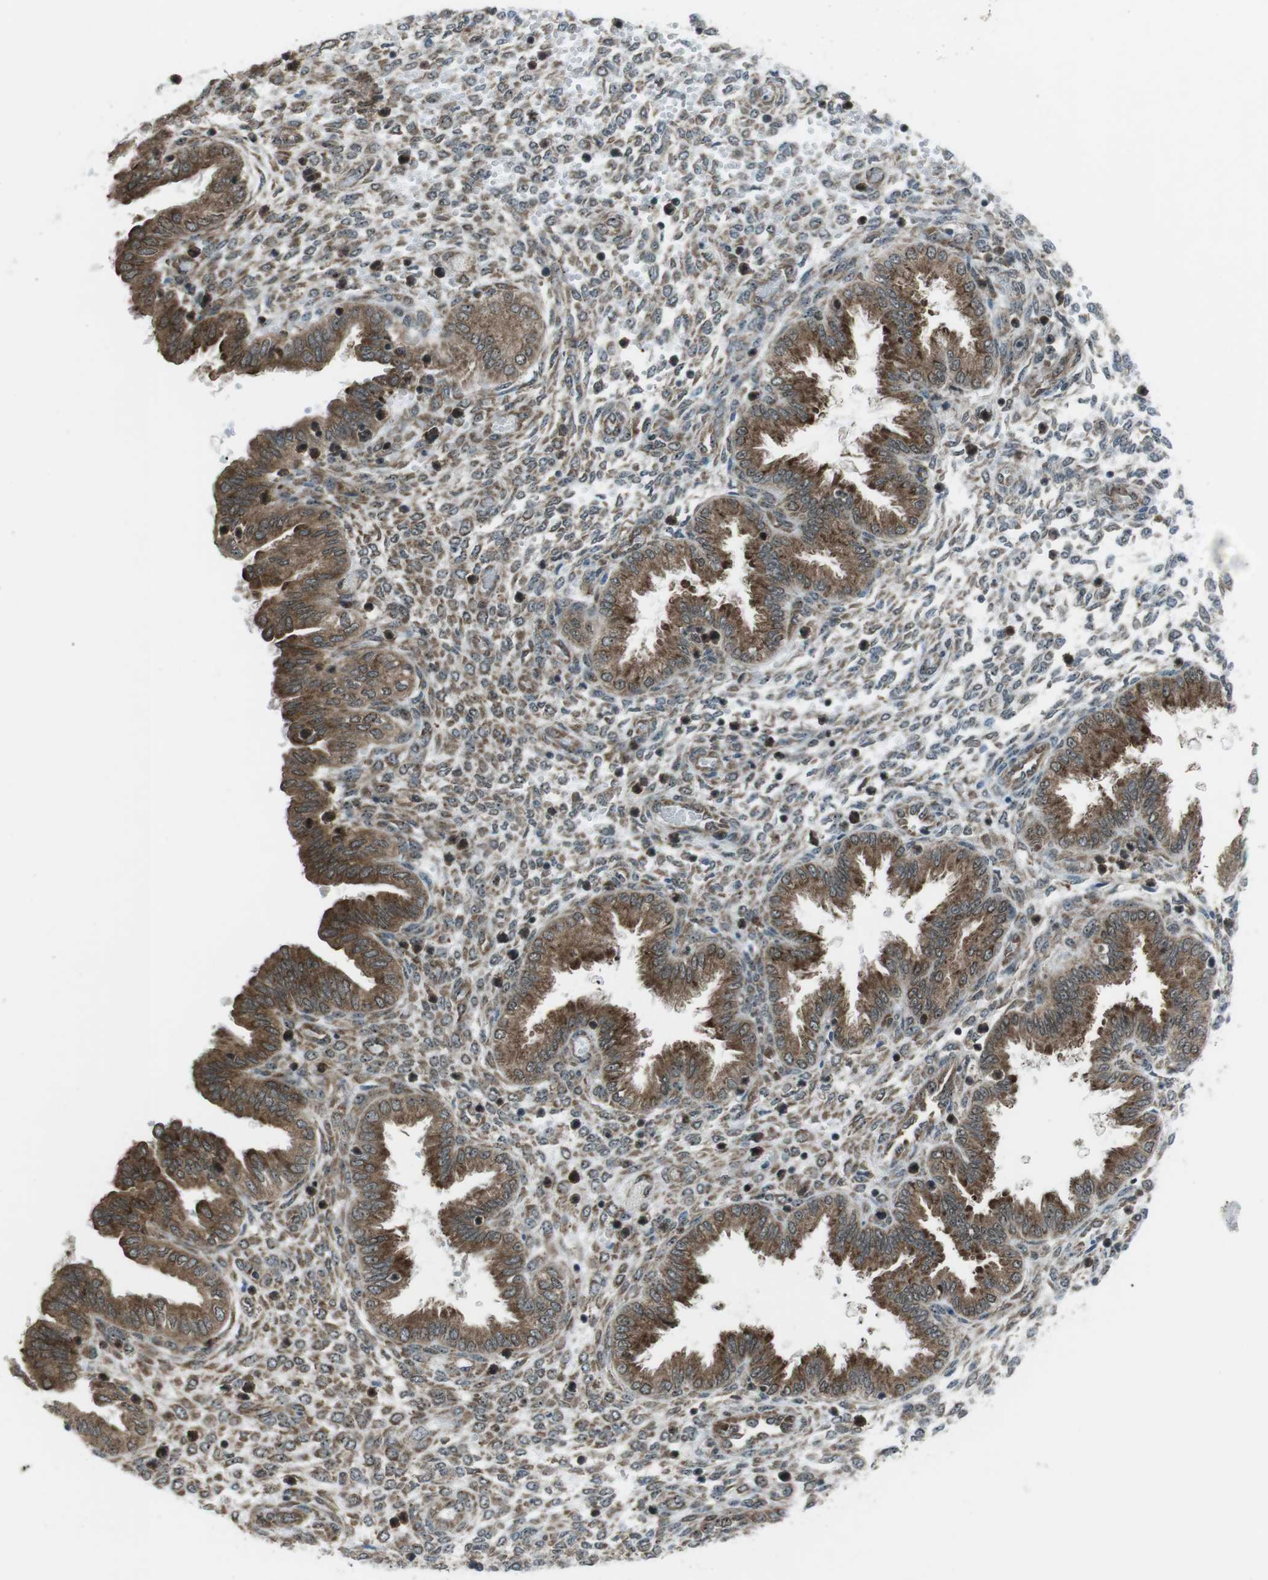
{"staining": {"intensity": "strong", "quantity": "25%-75%", "location": "cytoplasmic/membranous,nuclear"}, "tissue": "endometrium", "cell_type": "Cells in endometrial stroma", "image_type": "normal", "snomed": [{"axis": "morphology", "description": "Normal tissue, NOS"}, {"axis": "topography", "description": "Endometrium"}], "caption": "High-power microscopy captured an immunohistochemistry micrograph of benign endometrium, revealing strong cytoplasmic/membranous,nuclear expression in approximately 25%-75% of cells in endometrial stroma. (DAB = brown stain, brightfield microscopy at high magnification).", "gene": "CSNK1D", "patient": {"sex": "female", "age": 33}}